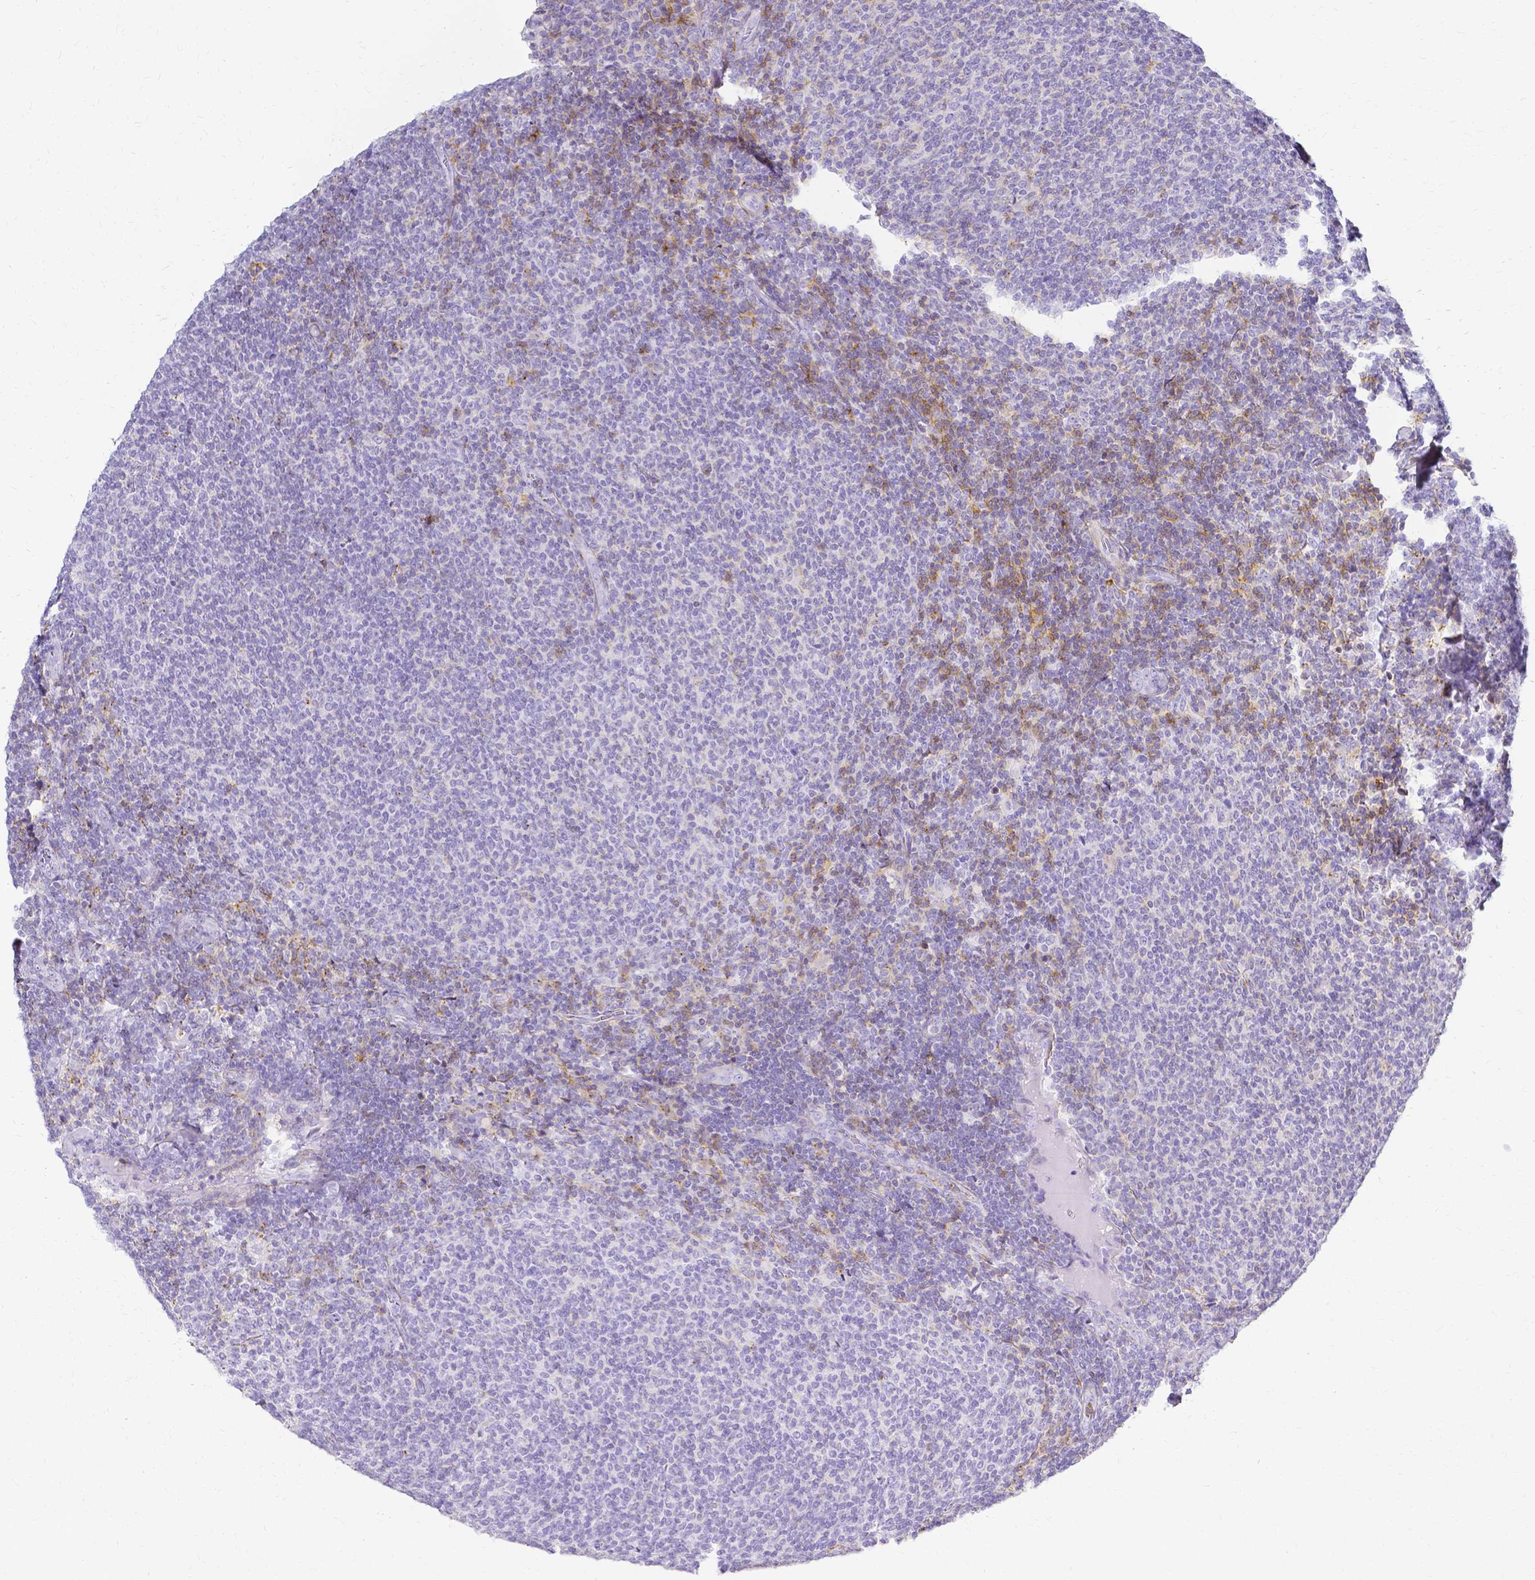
{"staining": {"intensity": "negative", "quantity": "none", "location": "none"}, "tissue": "lymphoma", "cell_type": "Tumor cells", "image_type": "cancer", "snomed": [{"axis": "morphology", "description": "Malignant lymphoma, non-Hodgkin's type, Low grade"}, {"axis": "topography", "description": "Lymph node"}], "caption": "An immunohistochemistry (IHC) image of malignant lymphoma, non-Hodgkin's type (low-grade) is shown. There is no staining in tumor cells of malignant lymphoma, non-Hodgkin's type (low-grade).", "gene": "HSPA12A", "patient": {"sex": "male", "age": 52}}